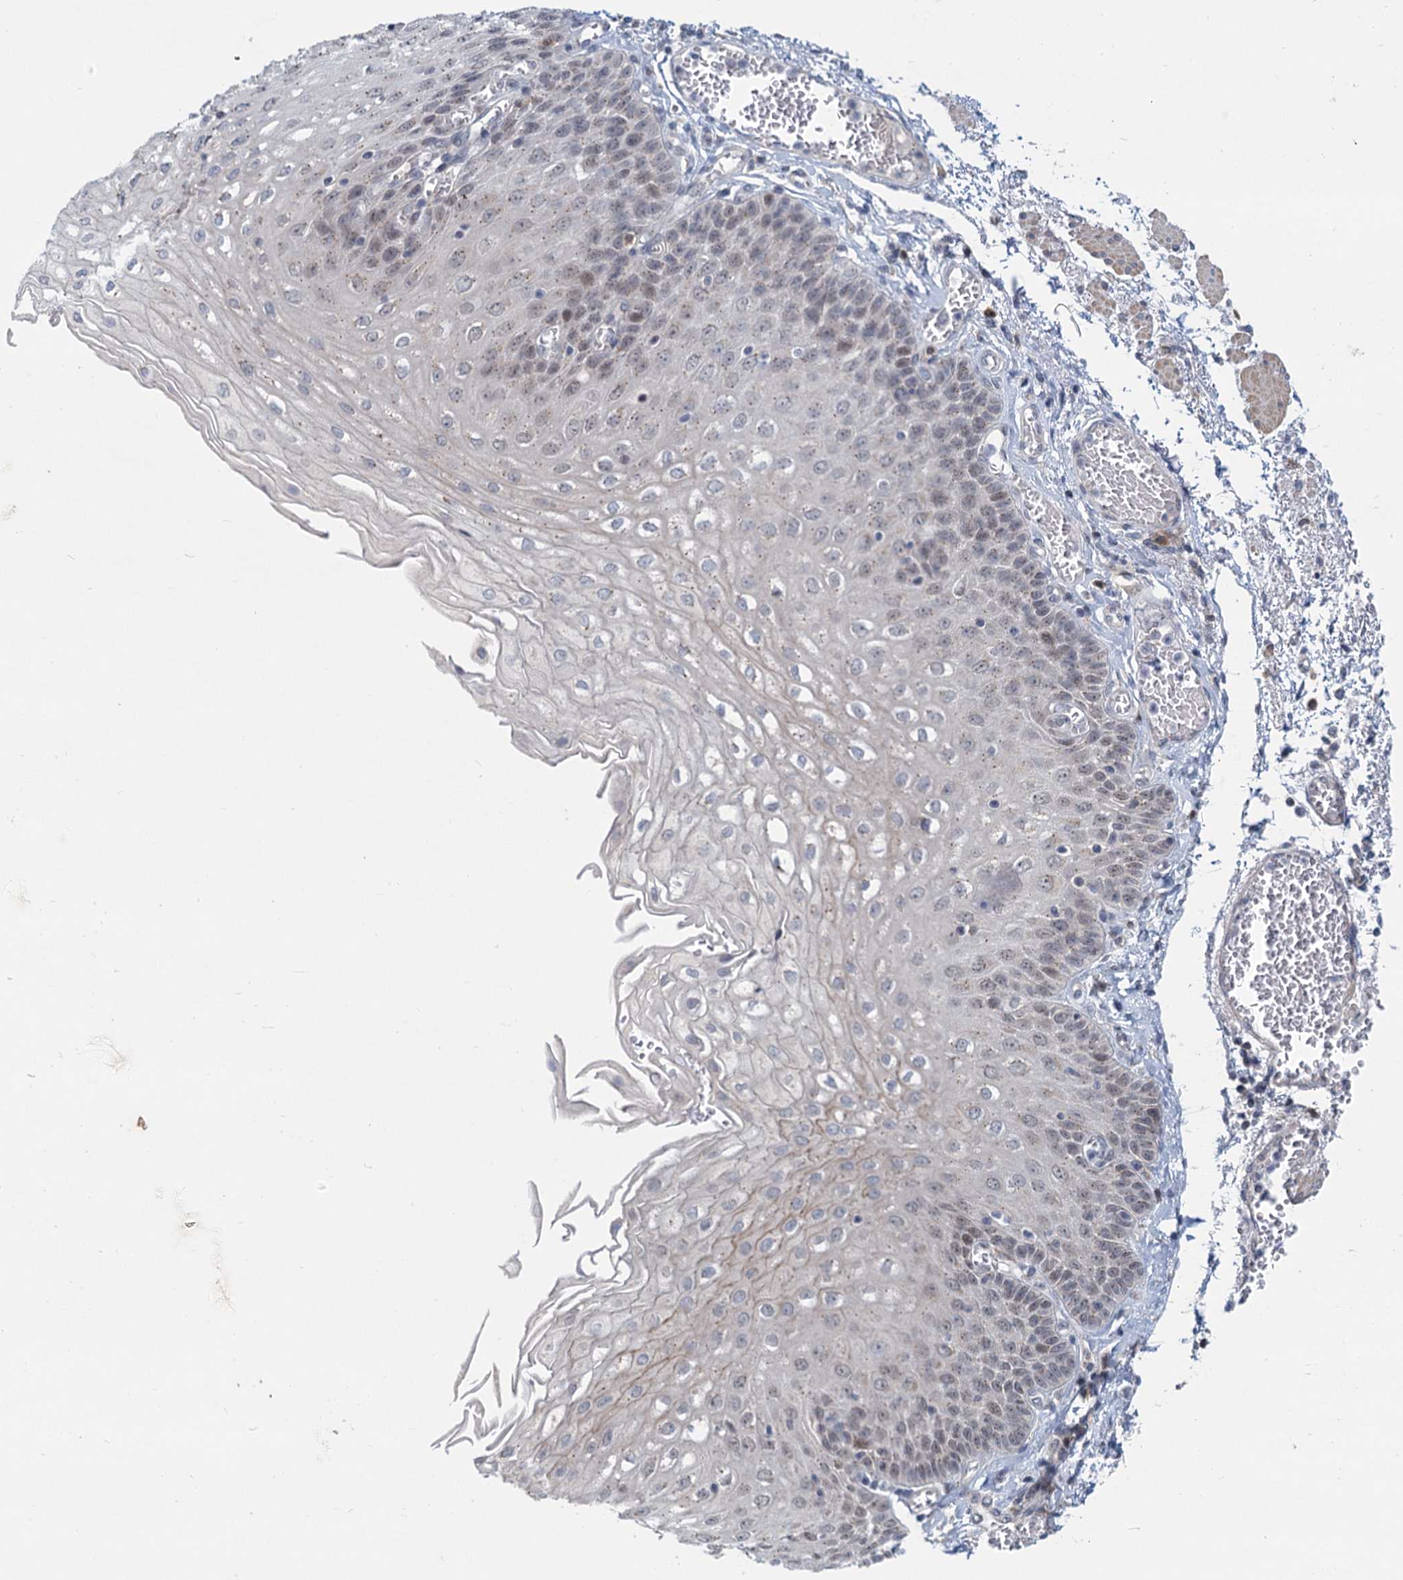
{"staining": {"intensity": "negative", "quantity": "none", "location": "none"}, "tissue": "esophagus", "cell_type": "Squamous epithelial cells", "image_type": "normal", "snomed": [{"axis": "morphology", "description": "Normal tissue, NOS"}, {"axis": "topography", "description": "Esophagus"}], "caption": "The immunohistochemistry (IHC) photomicrograph has no significant staining in squamous epithelial cells of esophagus.", "gene": "STAP1", "patient": {"sex": "male", "age": 81}}